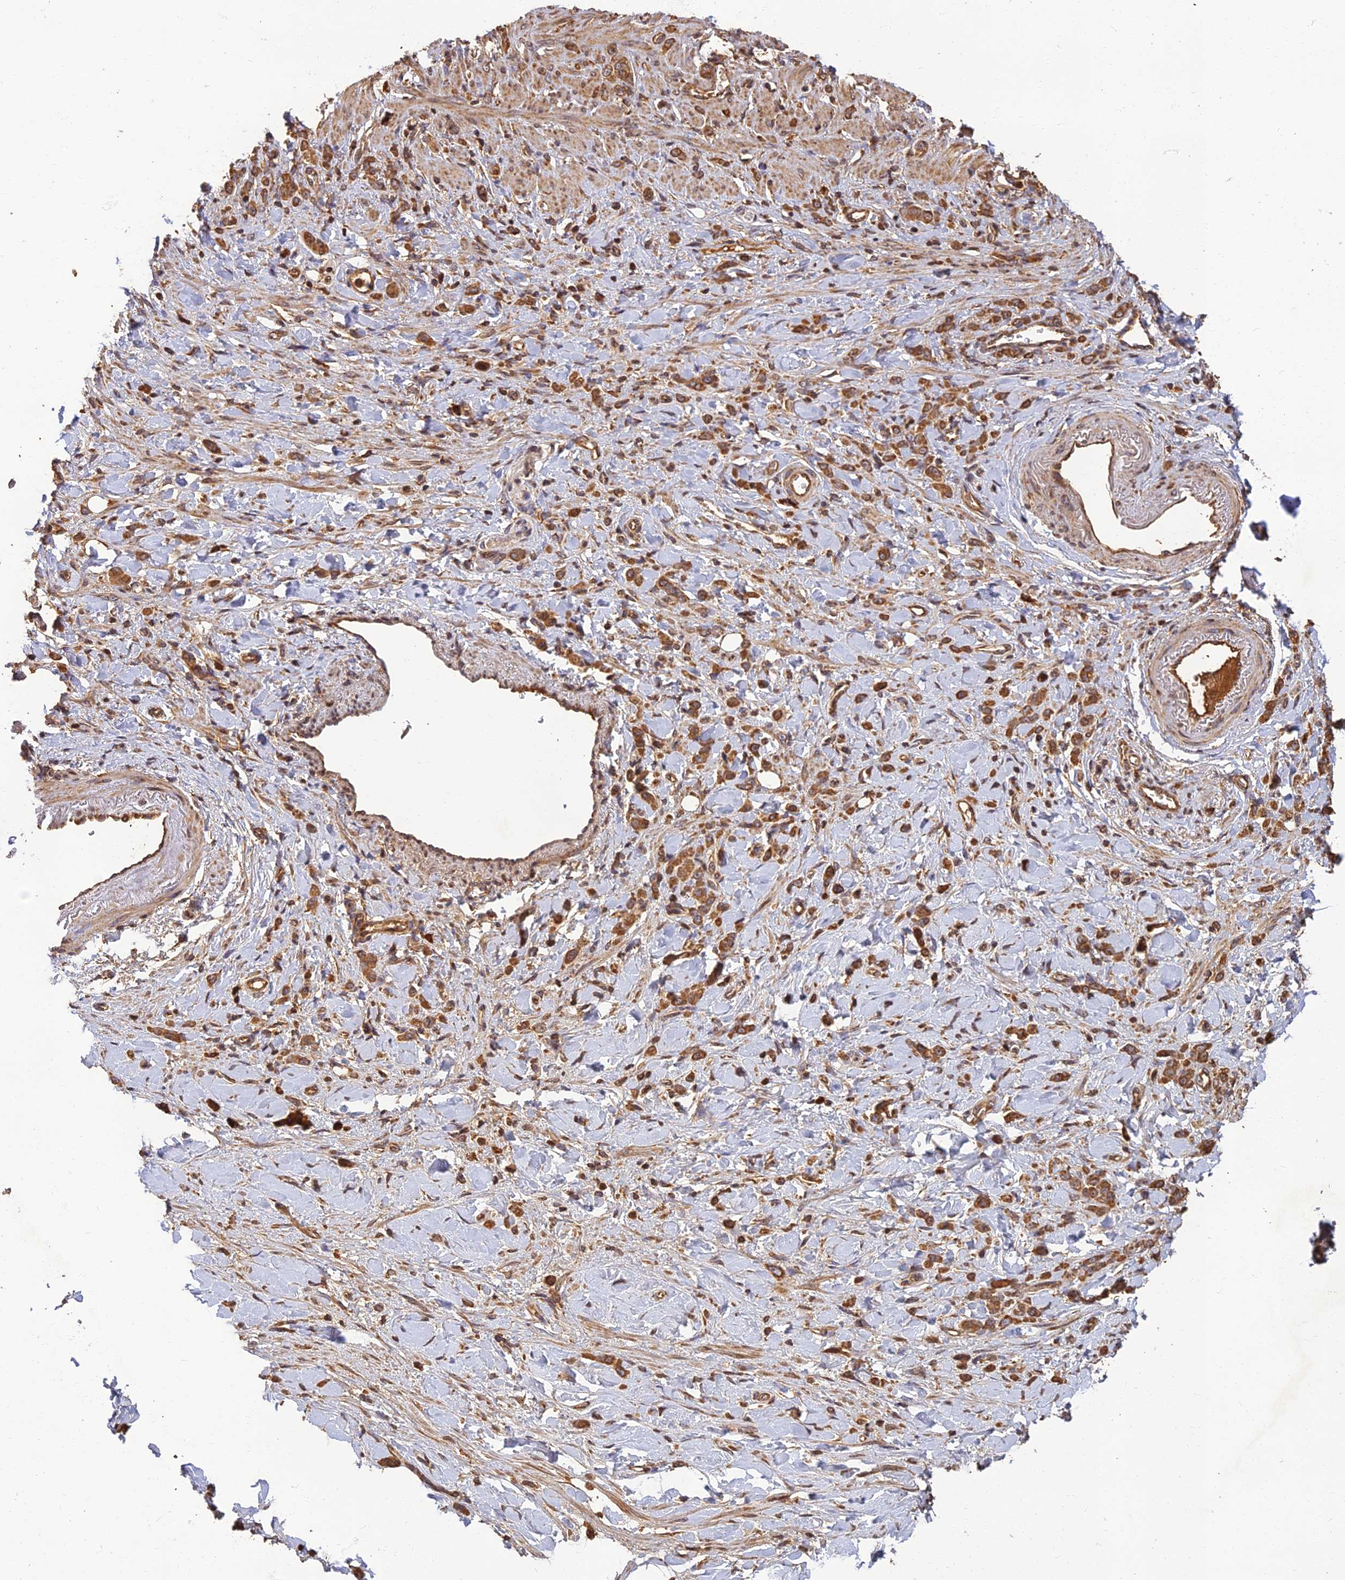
{"staining": {"intensity": "moderate", "quantity": ">75%", "location": "cytoplasmic/membranous"}, "tissue": "stomach cancer", "cell_type": "Tumor cells", "image_type": "cancer", "snomed": [{"axis": "morphology", "description": "Normal tissue, NOS"}, {"axis": "morphology", "description": "Adenocarcinoma, NOS"}, {"axis": "topography", "description": "Stomach"}], "caption": "The histopathology image demonstrates a brown stain indicating the presence of a protein in the cytoplasmic/membranous of tumor cells in stomach adenocarcinoma. The staining is performed using DAB brown chromogen to label protein expression. The nuclei are counter-stained blue using hematoxylin.", "gene": "CORO1C", "patient": {"sex": "male", "age": 82}}